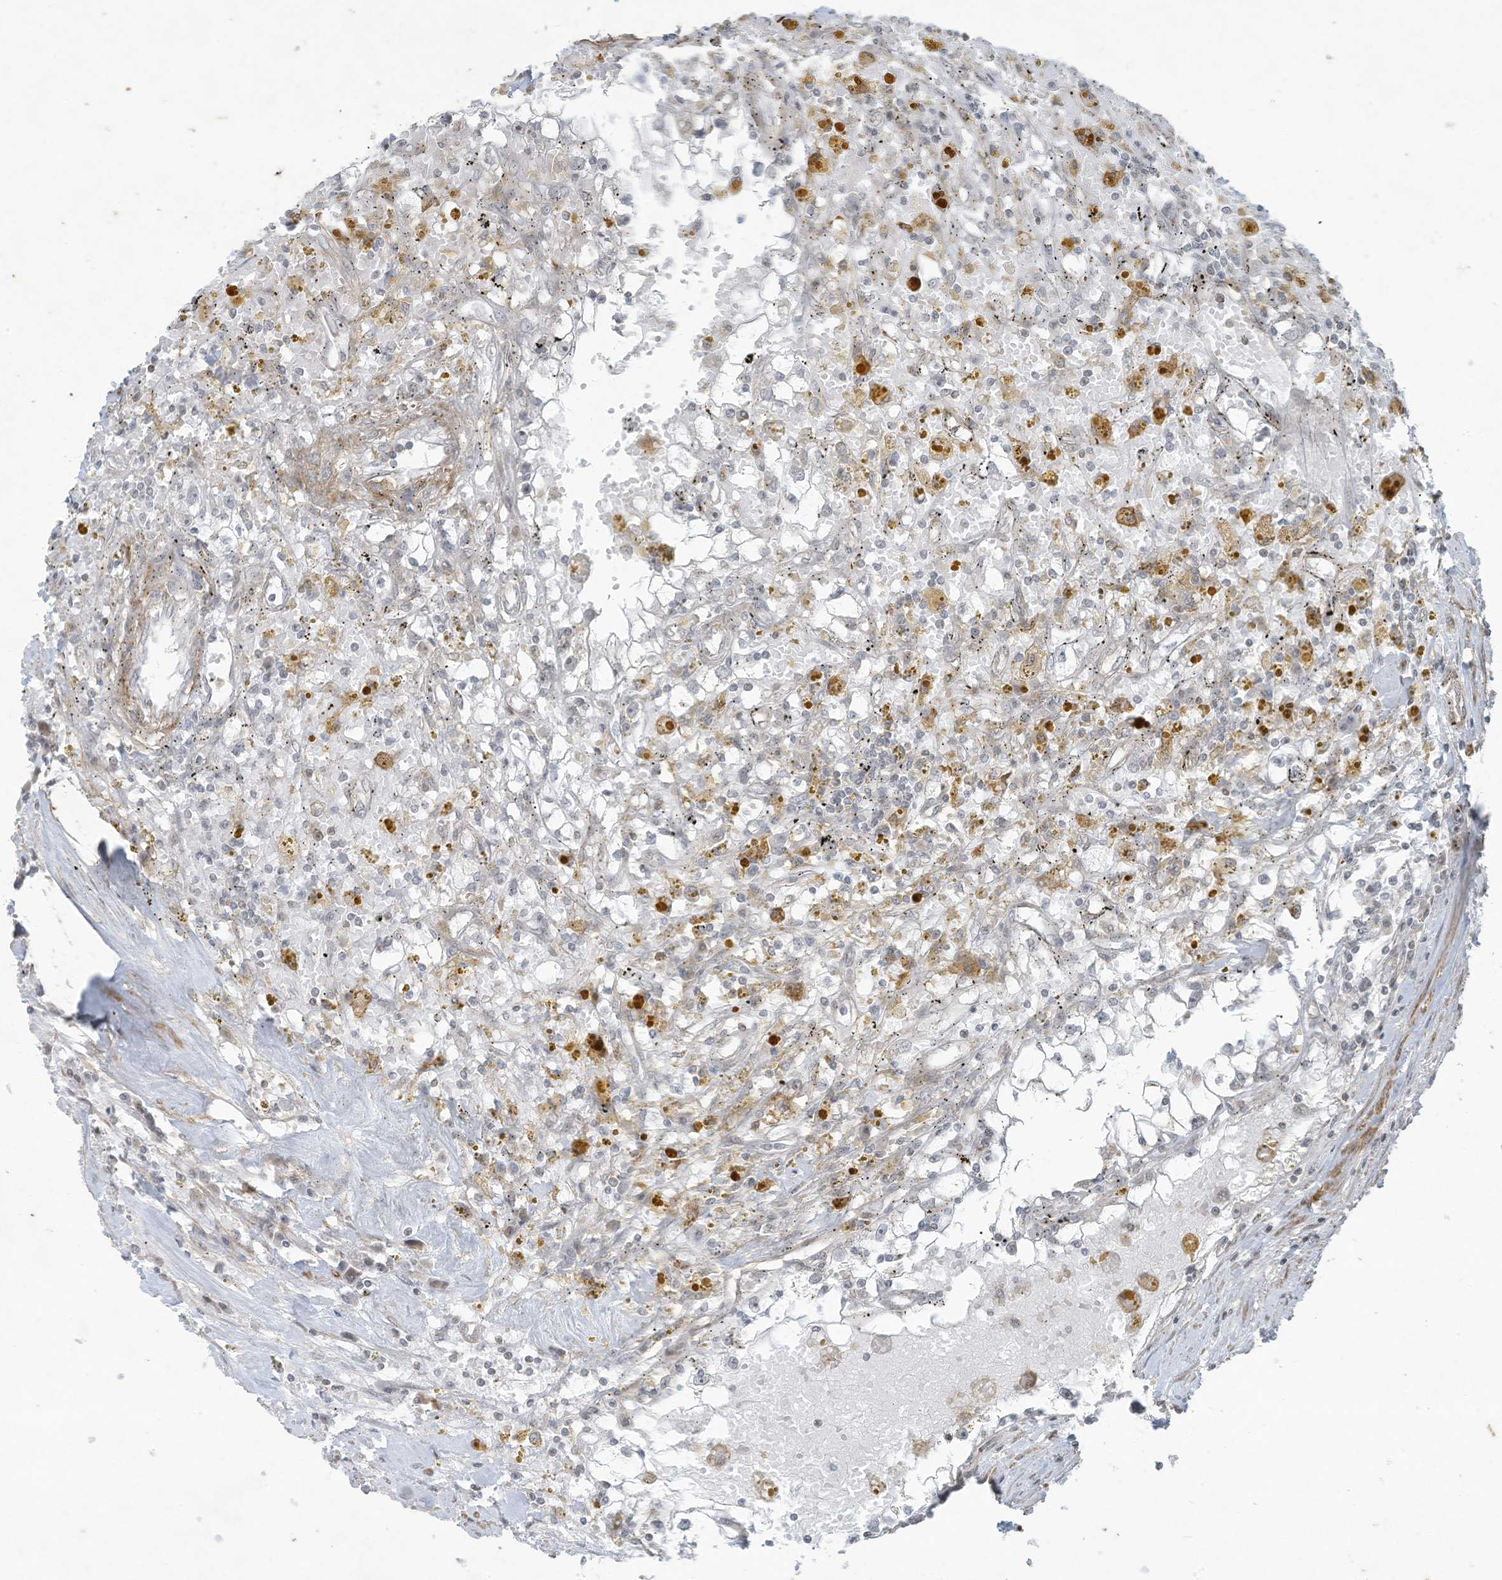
{"staining": {"intensity": "negative", "quantity": "none", "location": "none"}, "tissue": "renal cancer", "cell_type": "Tumor cells", "image_type": "cancer", "snomed": [{"axis": "morphology", "description": "Adenocarcinoma, NOS"}, {"axis": "topography", "description": "Kidney"}], "caption": "This is an immunohistochemistry image of human renal cancer. There is no positivity in tumor cells.", "gene": "ZNF263", "patient": {"sex": "male", "age": 56}}